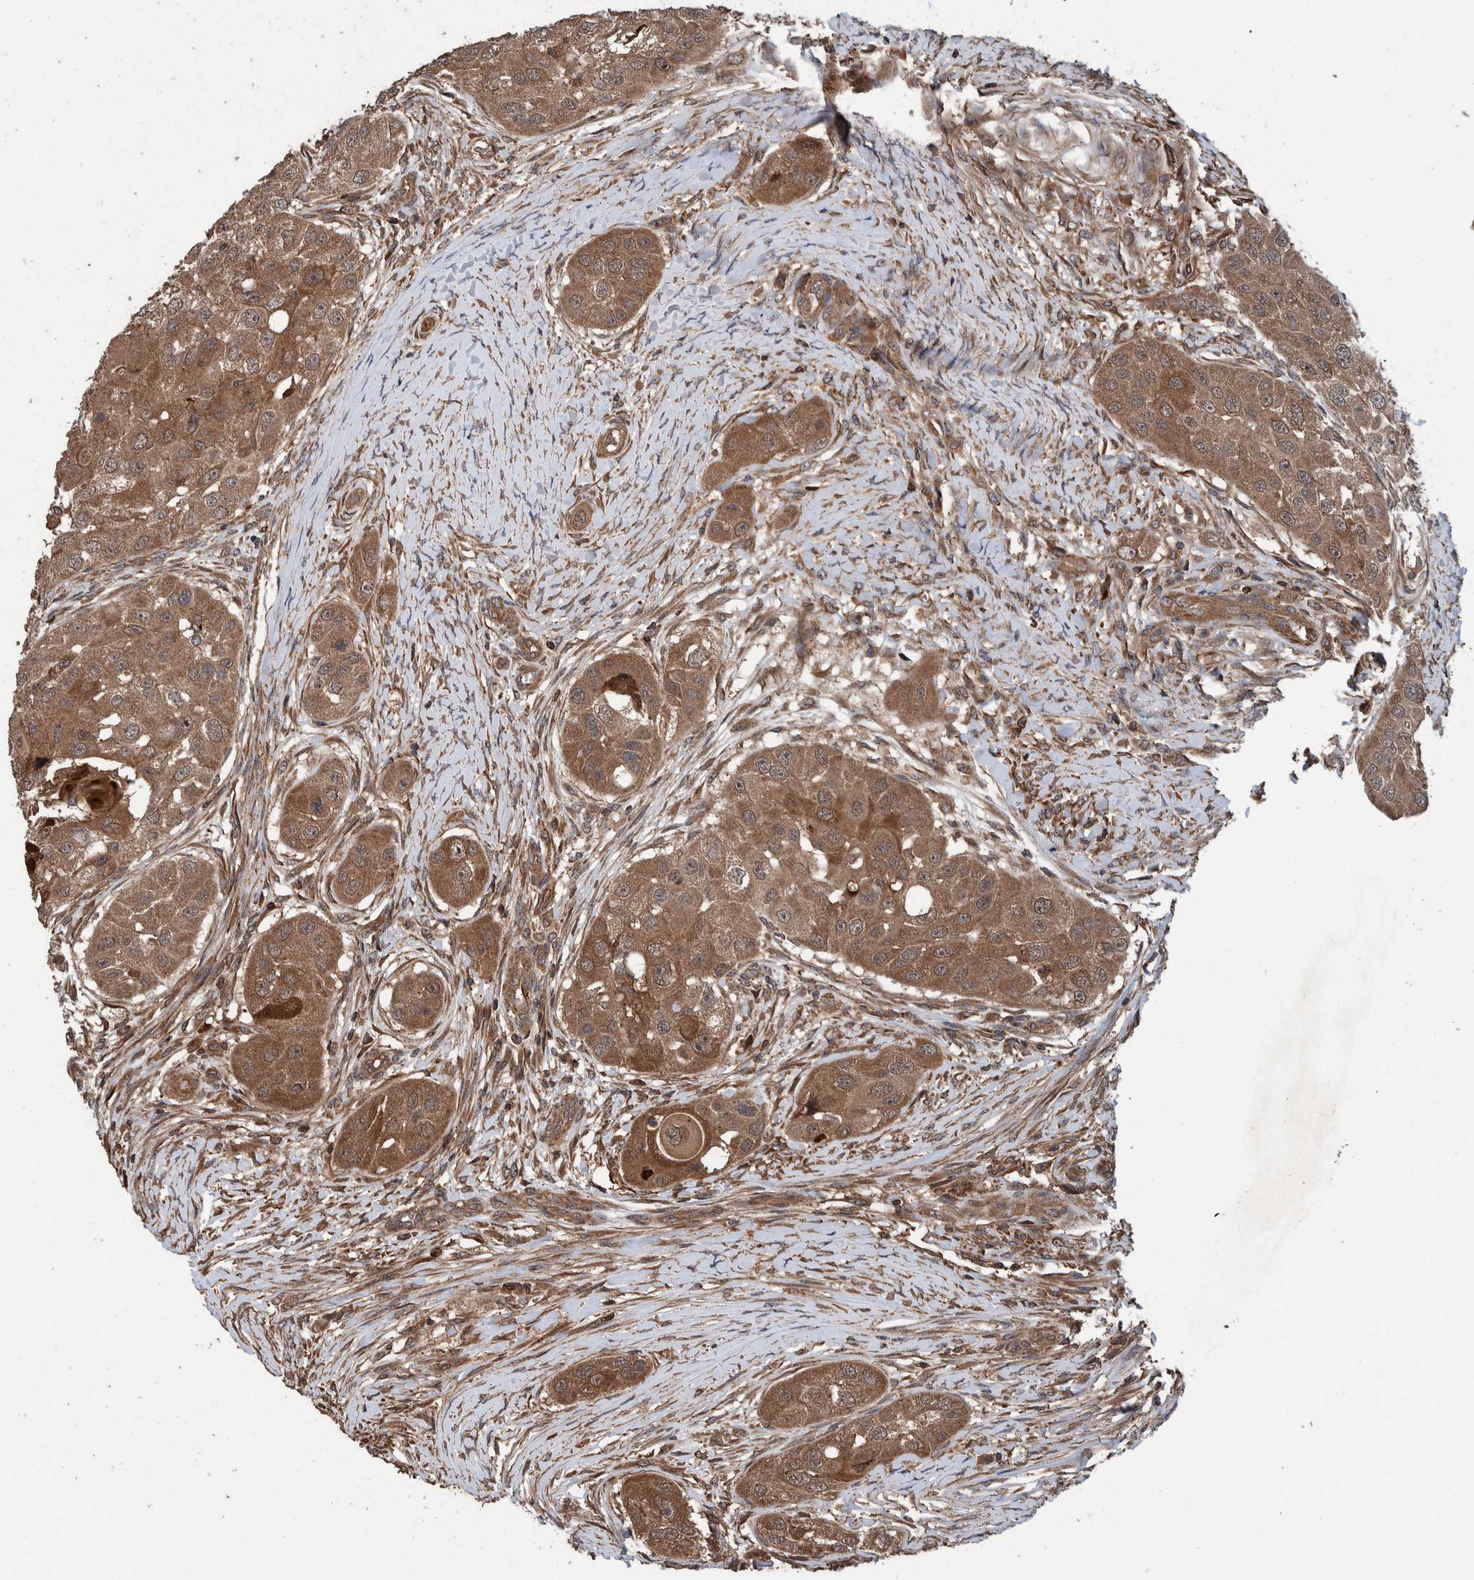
{"staining": {"intensity": "moderate", "quantity": ">75%", "location": "cytoplasmic/membranous"}, "tissue": "head and neck cancer", "cell_type": "Tumor cells", "image_type": "cancer", "snomed": [{"axis": "morphology", "description": "Normal tissue, NOS"}, {"axis": "morphology", "description": "Squamous cell carcinoma, NOS"}, {"axis": "topography", "description": "Skeletal muscle"}, {"axis": "topography", "description": "Head-Neck"}], "caption": "The photomicrograph reveals immunohistochemical staining of head and neck cancer (squamous cell carcinoma). There is moderate cytoplasmic/membranous positivity is present in approximately >75% of tumor cells.", "gene": "TRIM16", "patient": {"sex": "male", "age": 51}}